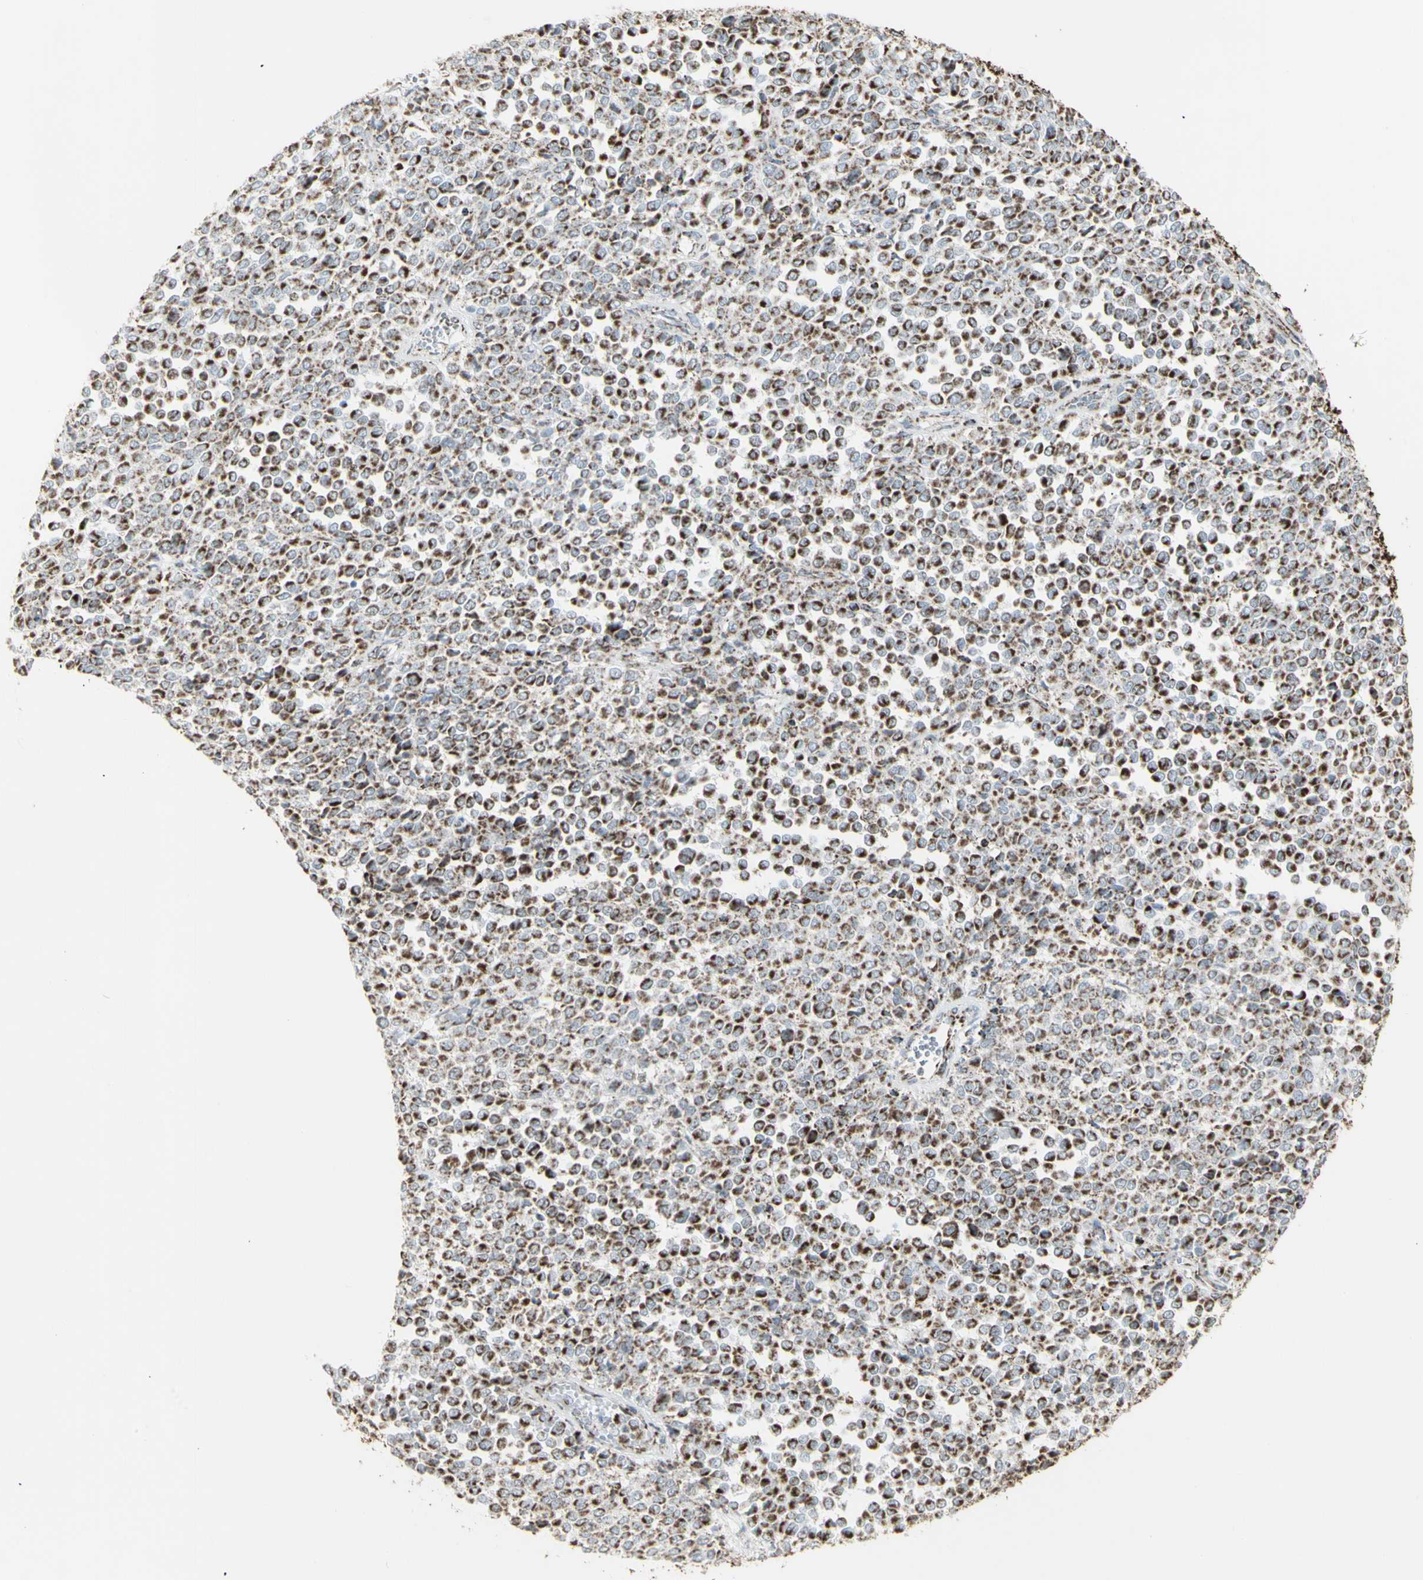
{"staining": {"intensity": "strong", "quantity": ">75%", "location": "cytoplasmic/membranous"}, "tissue": "melanoma", "cell_type": "Tumor cells", "image_type": "cancer", "snomed": [{"axis": "morphology", "description": "Malignant melanoma, Metastatic site"}, {"axis": "topography", "description": "Pancreas"}], "caption": "Melanoma stained with a protein marker displays strong staining in tumor cells.", "gene": "PLGRKT", "patient": {"sex": "female", "age": 30}}